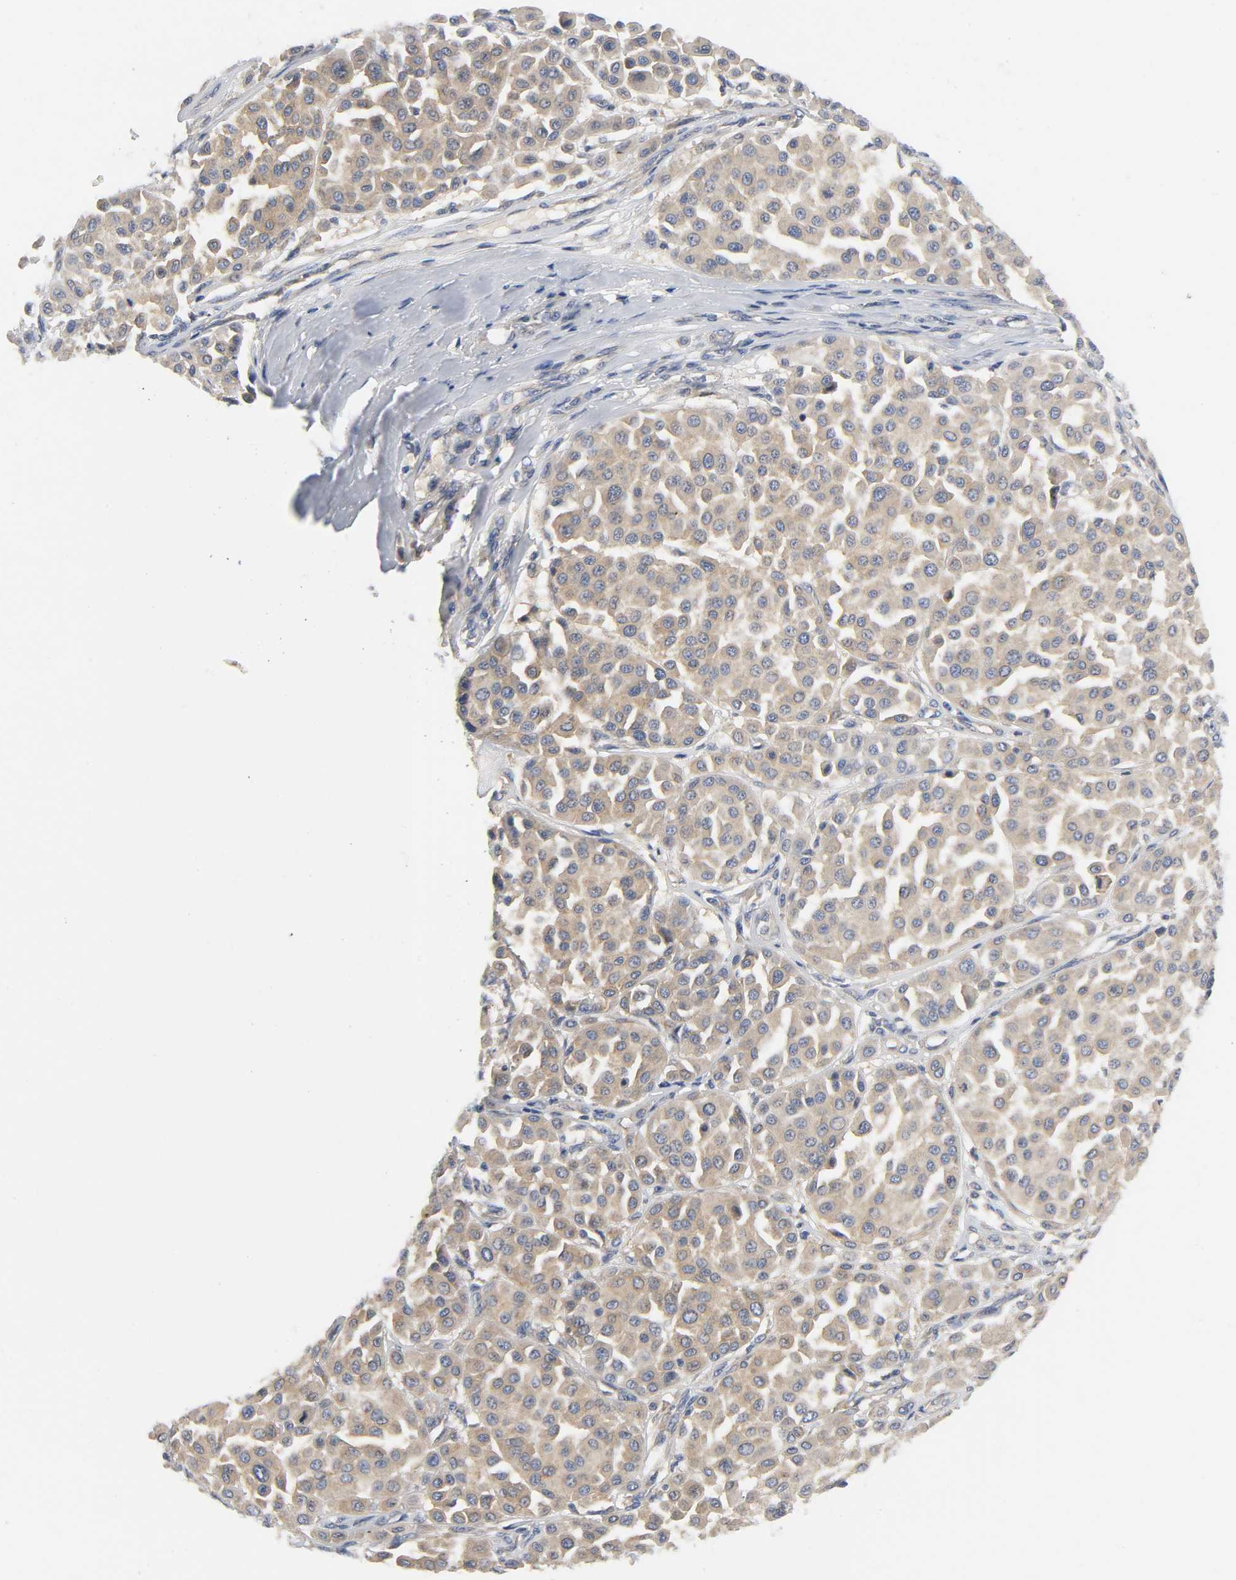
{"staining": {"intensity": "weak", "quantity": ">75%", "location": "cytoplasmic/membranous"}, "tissue": "melanoma", "cell_type": "Tumor cells", "image_type": "cancer", "snomed": [{"axis": "morphology", "description": "Malignant melanoma, Metastatic site"}, {"axis": "topography", "description": "Soft tissue"}], "caption": "This histopathology image reveals immunohistochemistry (IHC) staining of malignant melanoma (metastatic site), with low weak cytoplasmic/membranous expression in approximately >75% of tumor cells.", "gene": "HDAC6", "patient": {"sex": "male", "age": 41}}